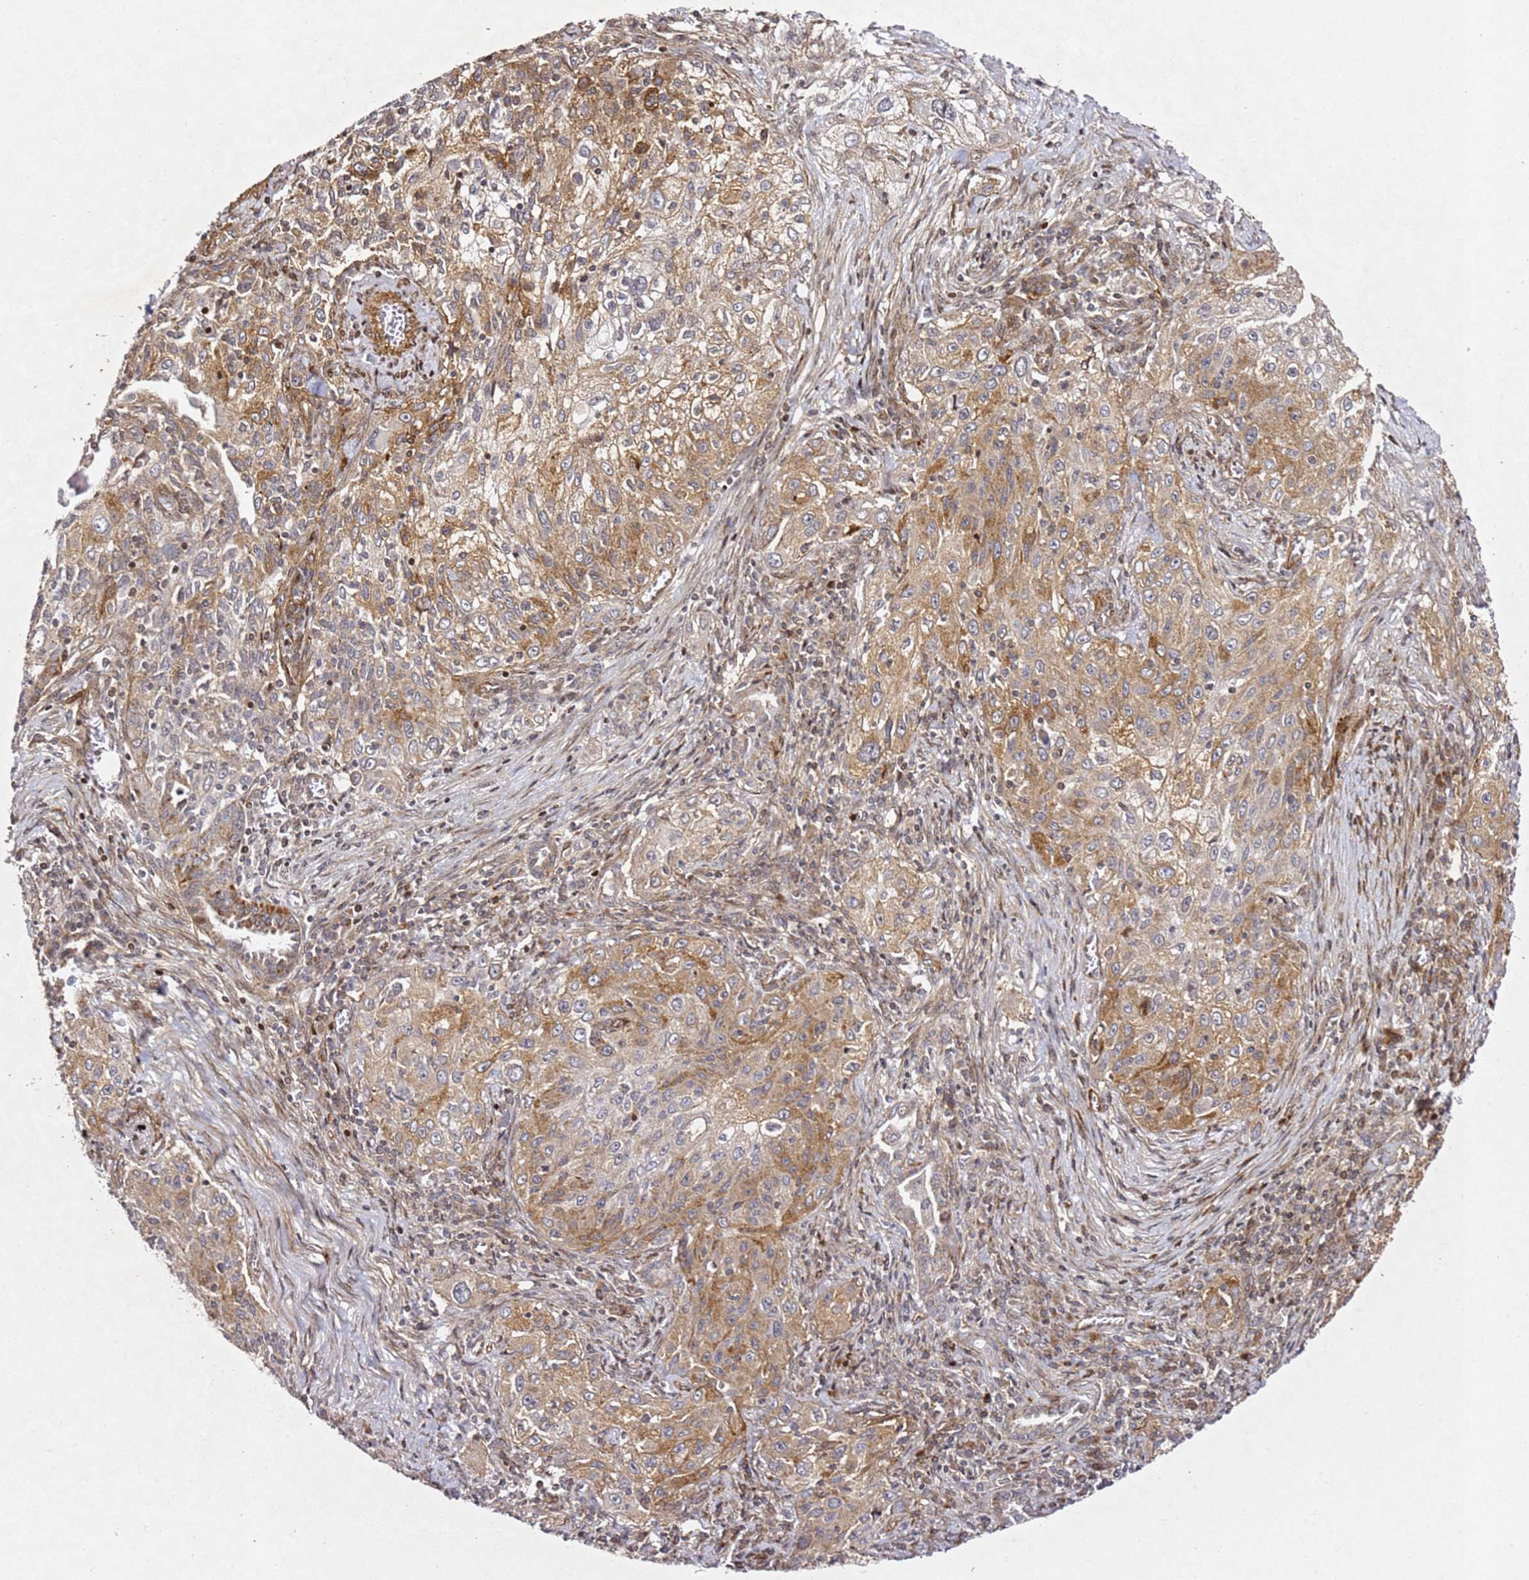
{"staining": {"intensity": "moderate", "quantity": "25%-75%", "location": "cytoplasmic/membranous"}, "tissue": "lung cancer", "cell_type": "Tumor cells", "image_type": "cancer", "snomed": [{"axis": "morphology", "description": "Squamous cell carcinoma, NOS"}, {"axis": "topography", "description": "Lung"}], "caption": "Approximately 25%-75% of tumor cells in squamous cell carcinoma (lung) display moderate cytoplasmic/membranous protein positivity as visualized by brown immunohistochemical staining.", "gene": "ZNF296", "patient": {"sex": "female", "age": 69}}